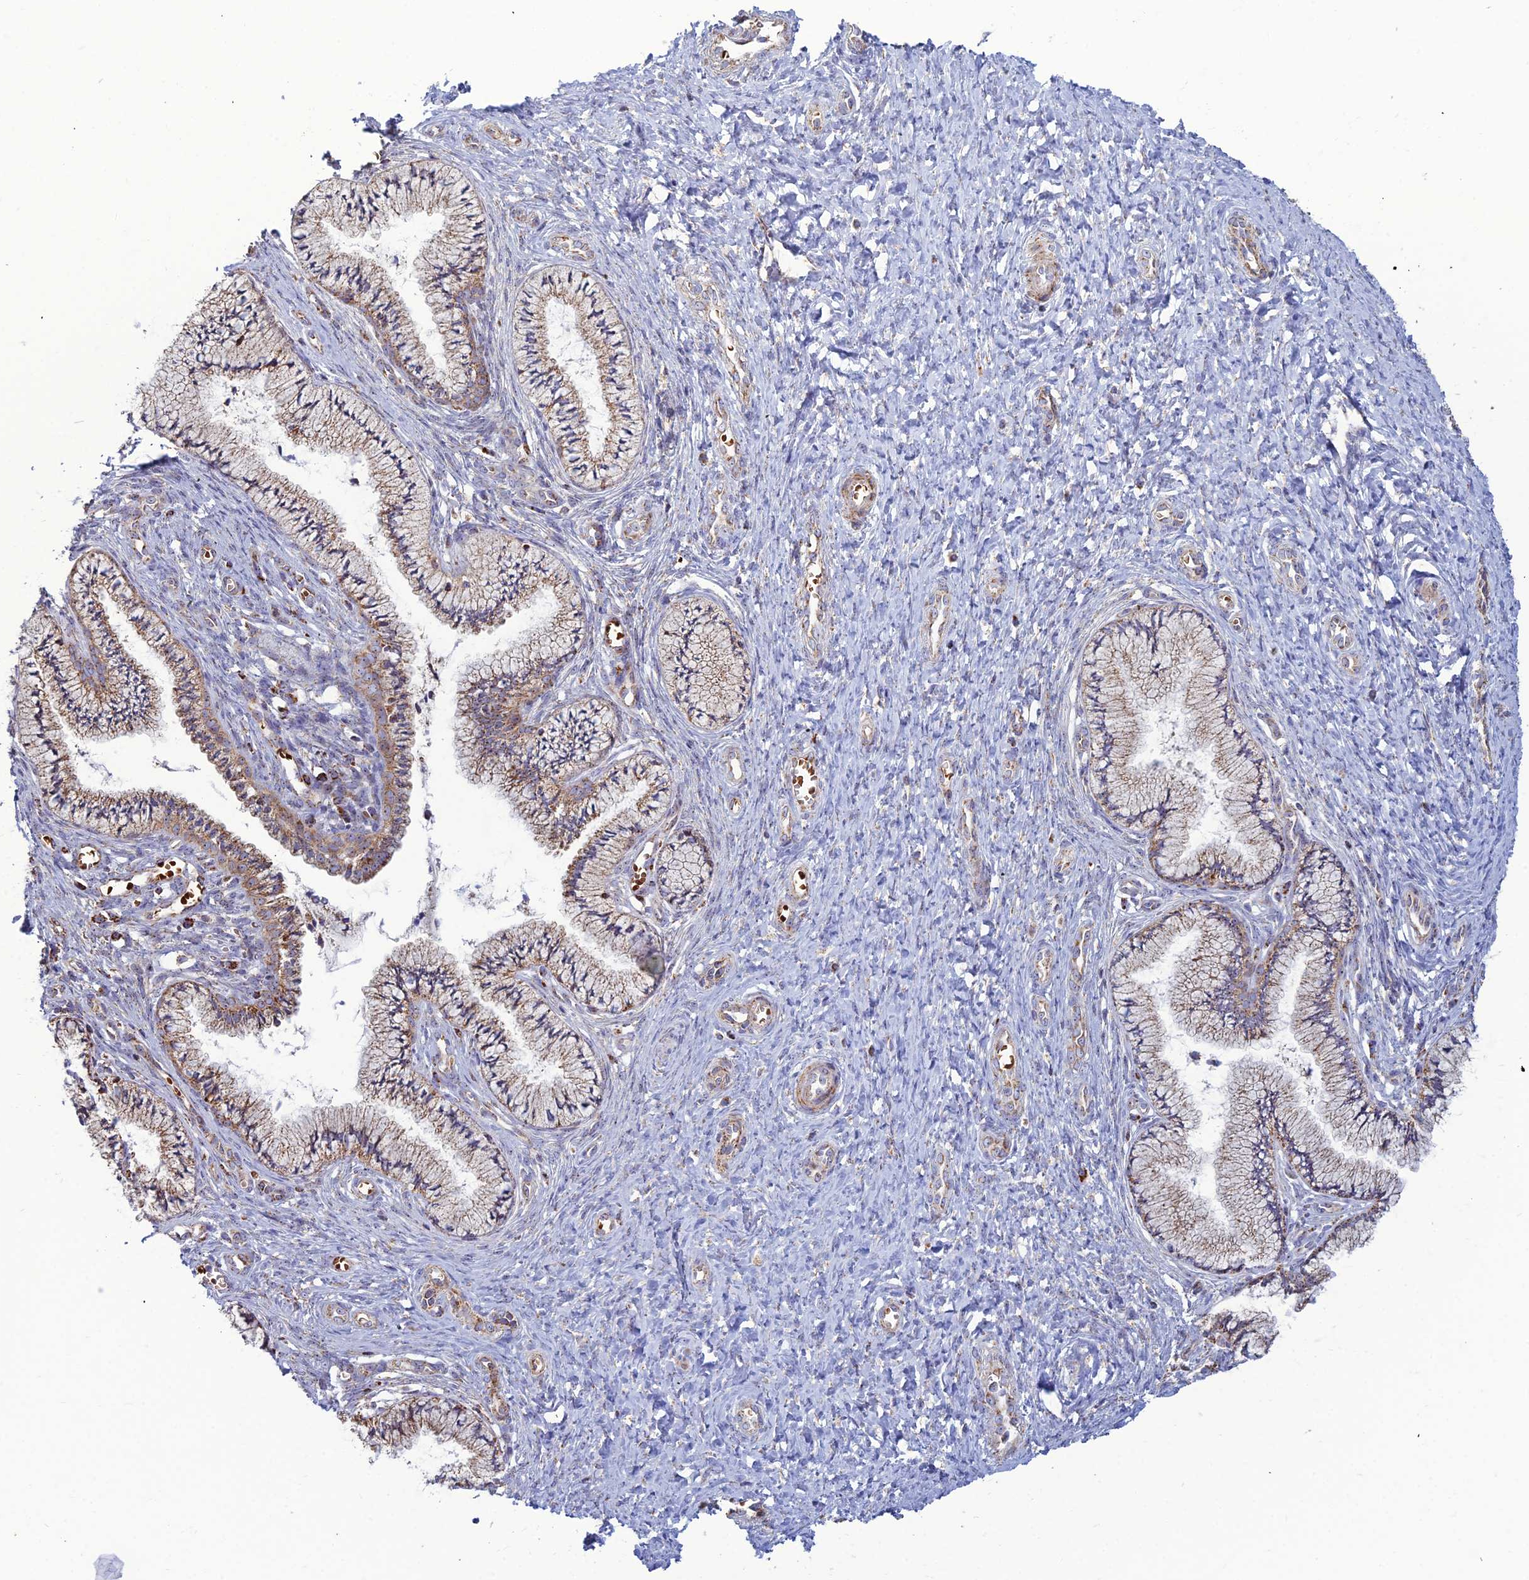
{"staining": {"intensity": "moderate", "quantity": ">75%", "location": "cytoplasmic/membranous"}, "tissue": "cervix", "cell_type": "Glandular cells", "image_type": "normal", "snomed": [{"axis": "morphology", "description": "Normal tissue, NOS"}, {"axis": "topography", "description": "Cervix"}], "caption": "Unremarkable cervix was stained to show a protein in brown. There is medium levels of moderate cytoplasmic/membranous positivity in approximately >75% of glandular cells. (Stains: DAB (3,3'-diaminobenzidine) in brown, nuclei in blue, Microscopy: brightfield microscopy at high magnification).", "gene": "SLC35F4", "patient": {"sex": "female", "age": 36}}